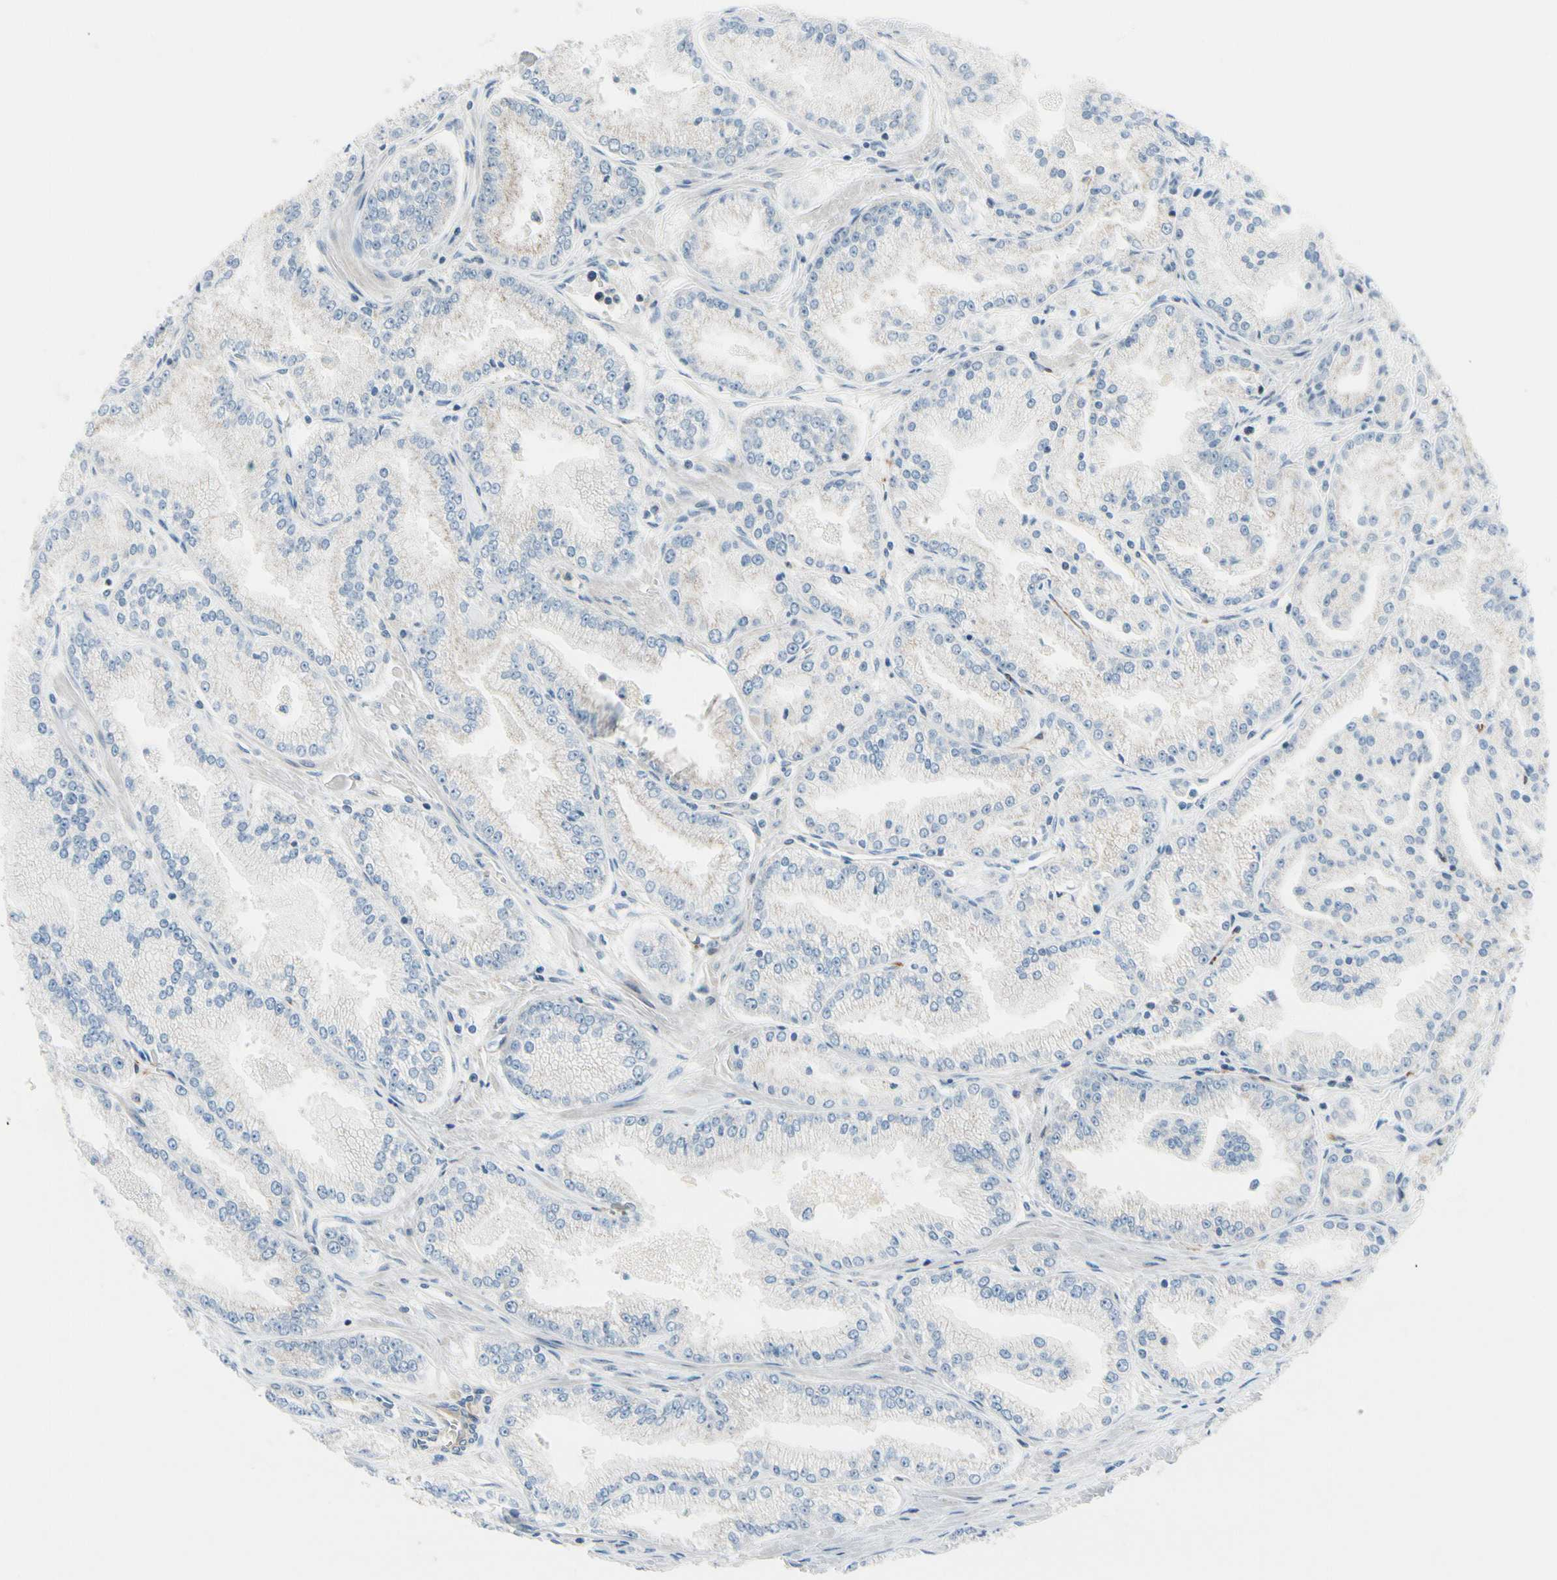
{"staining": {"intensity": "negative", "quantity": "none", "location": "none"}, "tissue": "prostate cancer", "cell_type": "Tumor cells", "image_type": "cancer", "snomed": [{"axis": "morphology", "description": "Adenocarcinoma, High grade"}, {"axis": "topography", "description": "Prostate"}], "caption": "Immunohistochemistry (IHC) of human prostate cancer reveals no staining in tumor cells. The staining was performed using DAB to visualize the protein expression in brown, while the nuclei were stained in blue with hematoxylin (Magnification: 20x).", "gene": "CFAP36", "patient": {"sex": "male", "age": 61}}